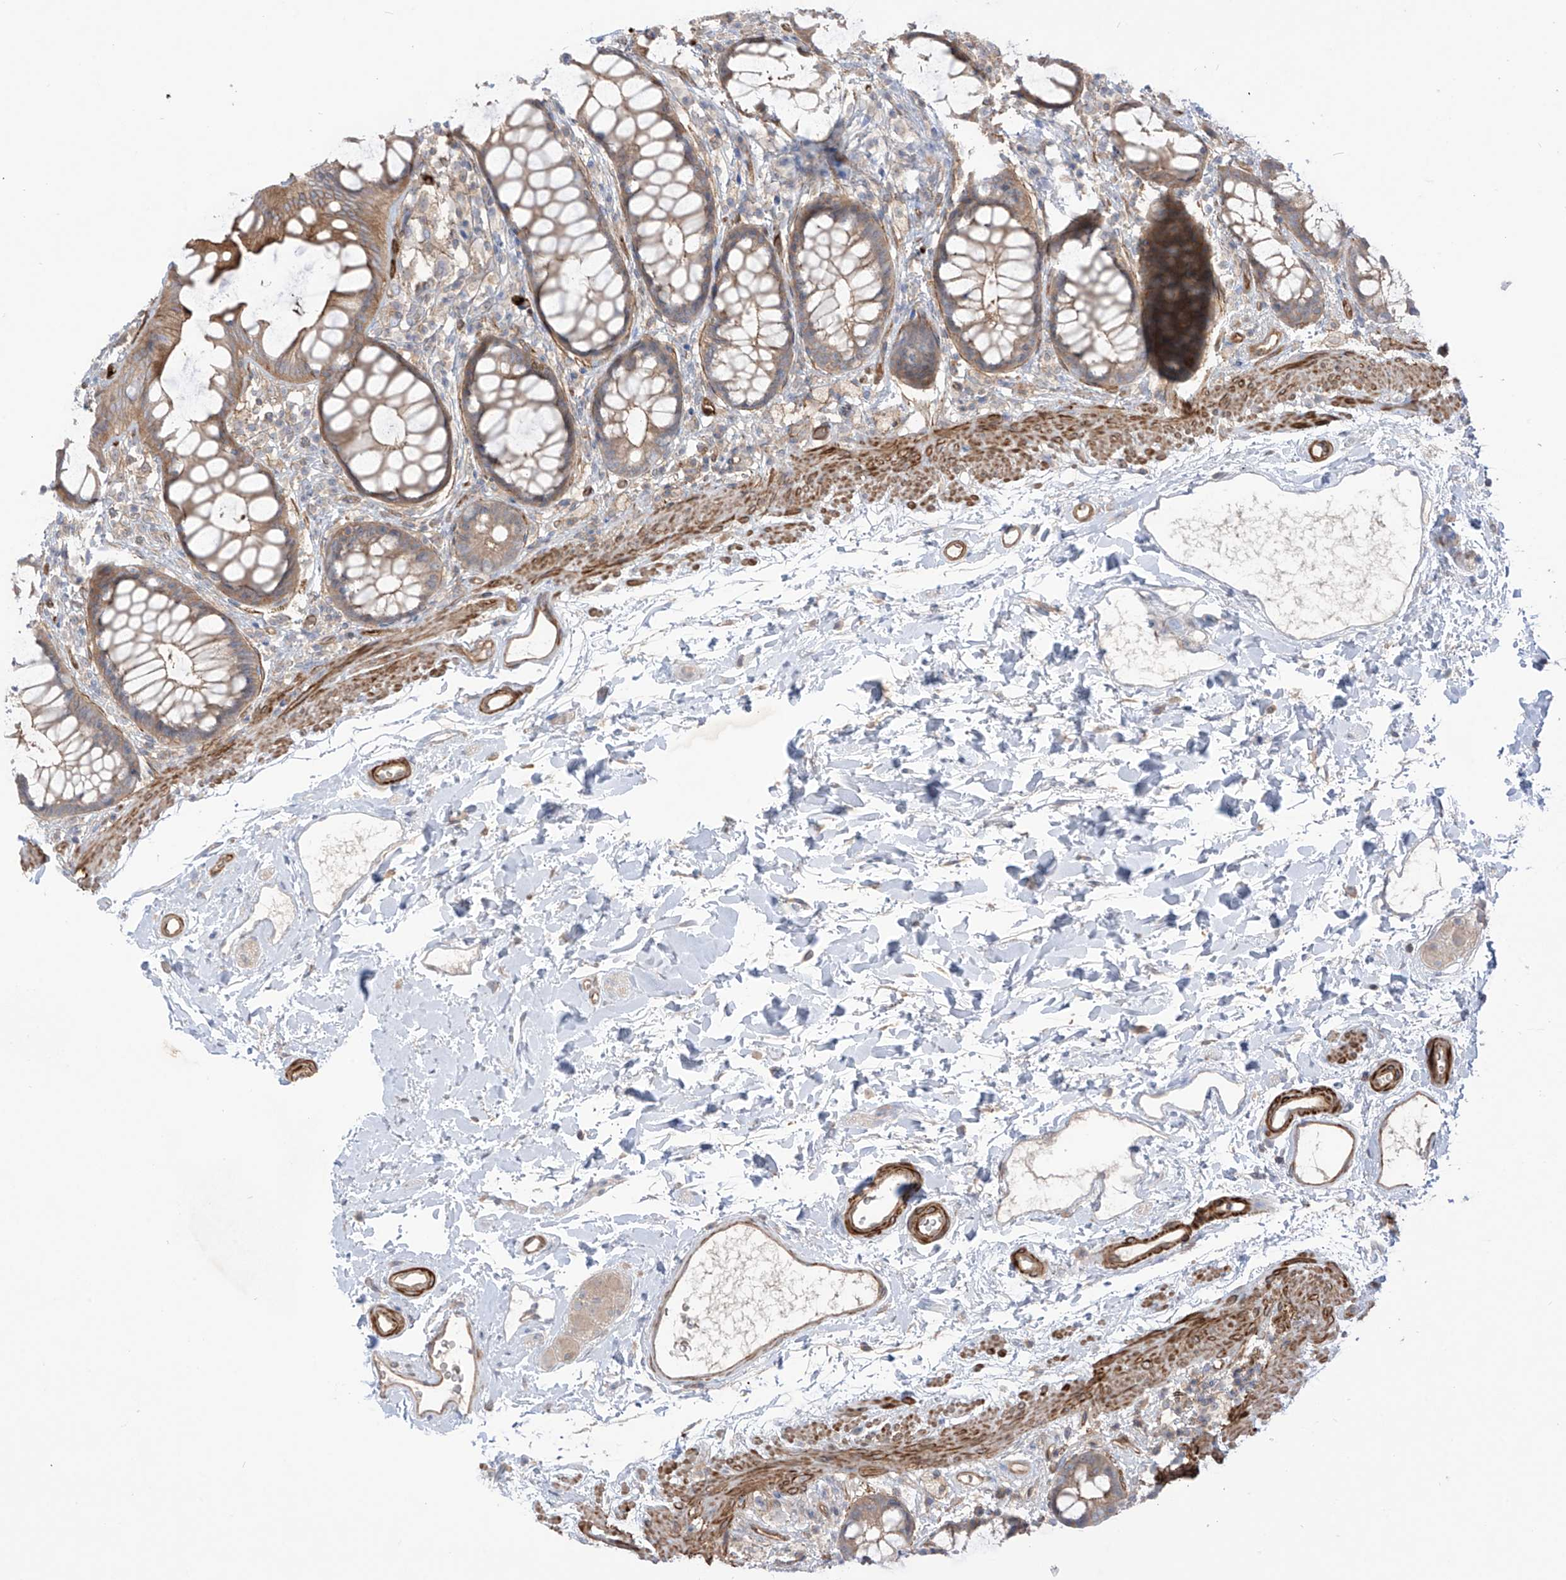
{"staining": {"intensity": "moderate", "quantity": ">75%", "location": "cytoplasmic/membranous"}, "tissue": "rectum", "cell_type": "Glandular cells", "image_type": "normal", "snomed": [{"axis": "morphology", "description": "Normal tissue, NOS"}, {"axis": "topography", "description": "Rectum"}], "caption": "Brown immunohistochemical staining in unremarkable human rectum reveals moderate cytoplasmic/membranous staining in about >75% of glandular cells. (IHC, brightfield microscopy, high magnification).", "gene": "TRMU", "patient": {"sex": "female", "age": 65}}